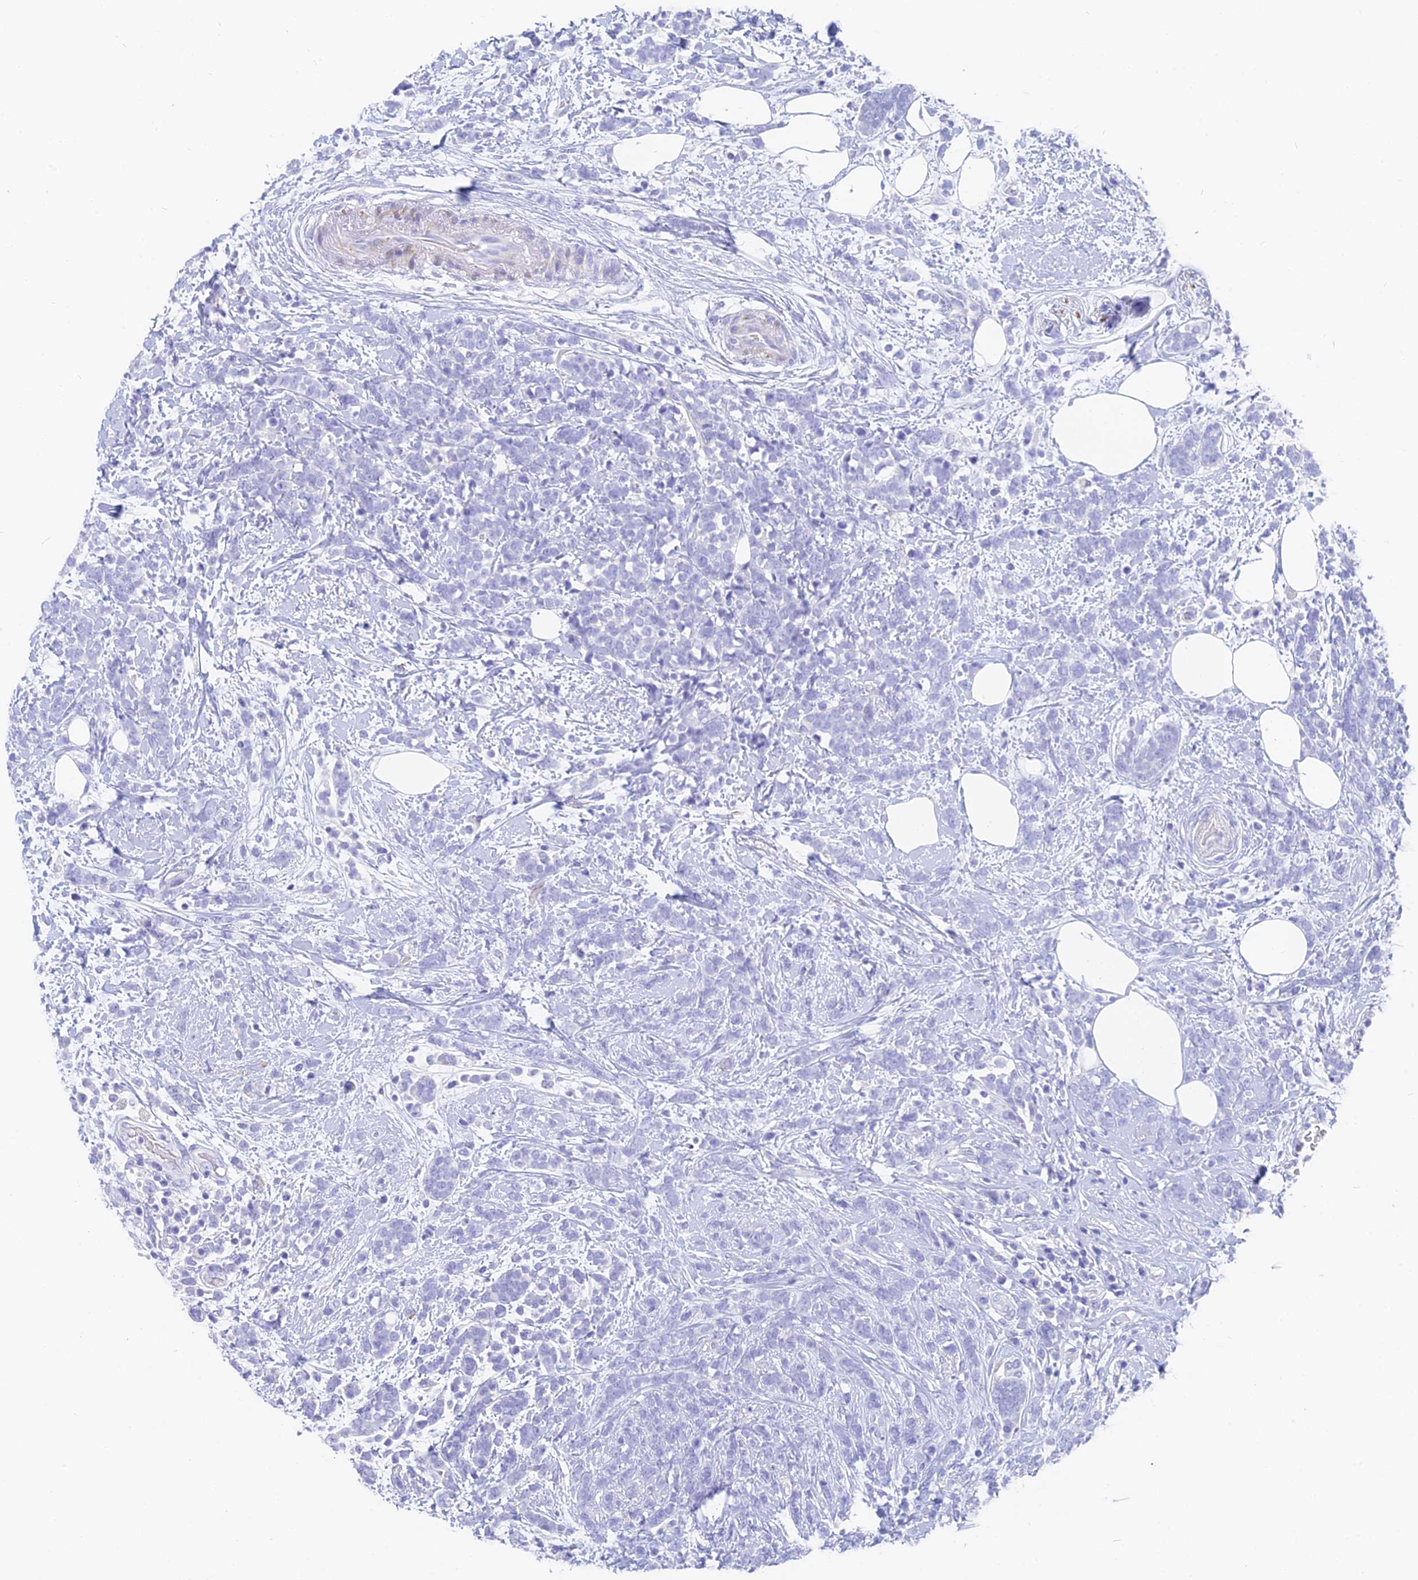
{"staining": {"intensity": "negative", "quantity": "none", "location": "none"}, "tissue": "breast cancer", "cell_type": "Tumor cells", "image_type": "cancer", "snomed": [{"axis": "morphology", "description": "Lobular carcinoma"}, {"axis": "topography", "description": "Breast"}], "caption": "A high-resolution photomicrograph shows IHC staining of breast cancer (lobular carcinoma), which shows no significant expression in tumor cells.", "gene": "SLC36A2", "patient": {"sex": "female", "age": 58}}